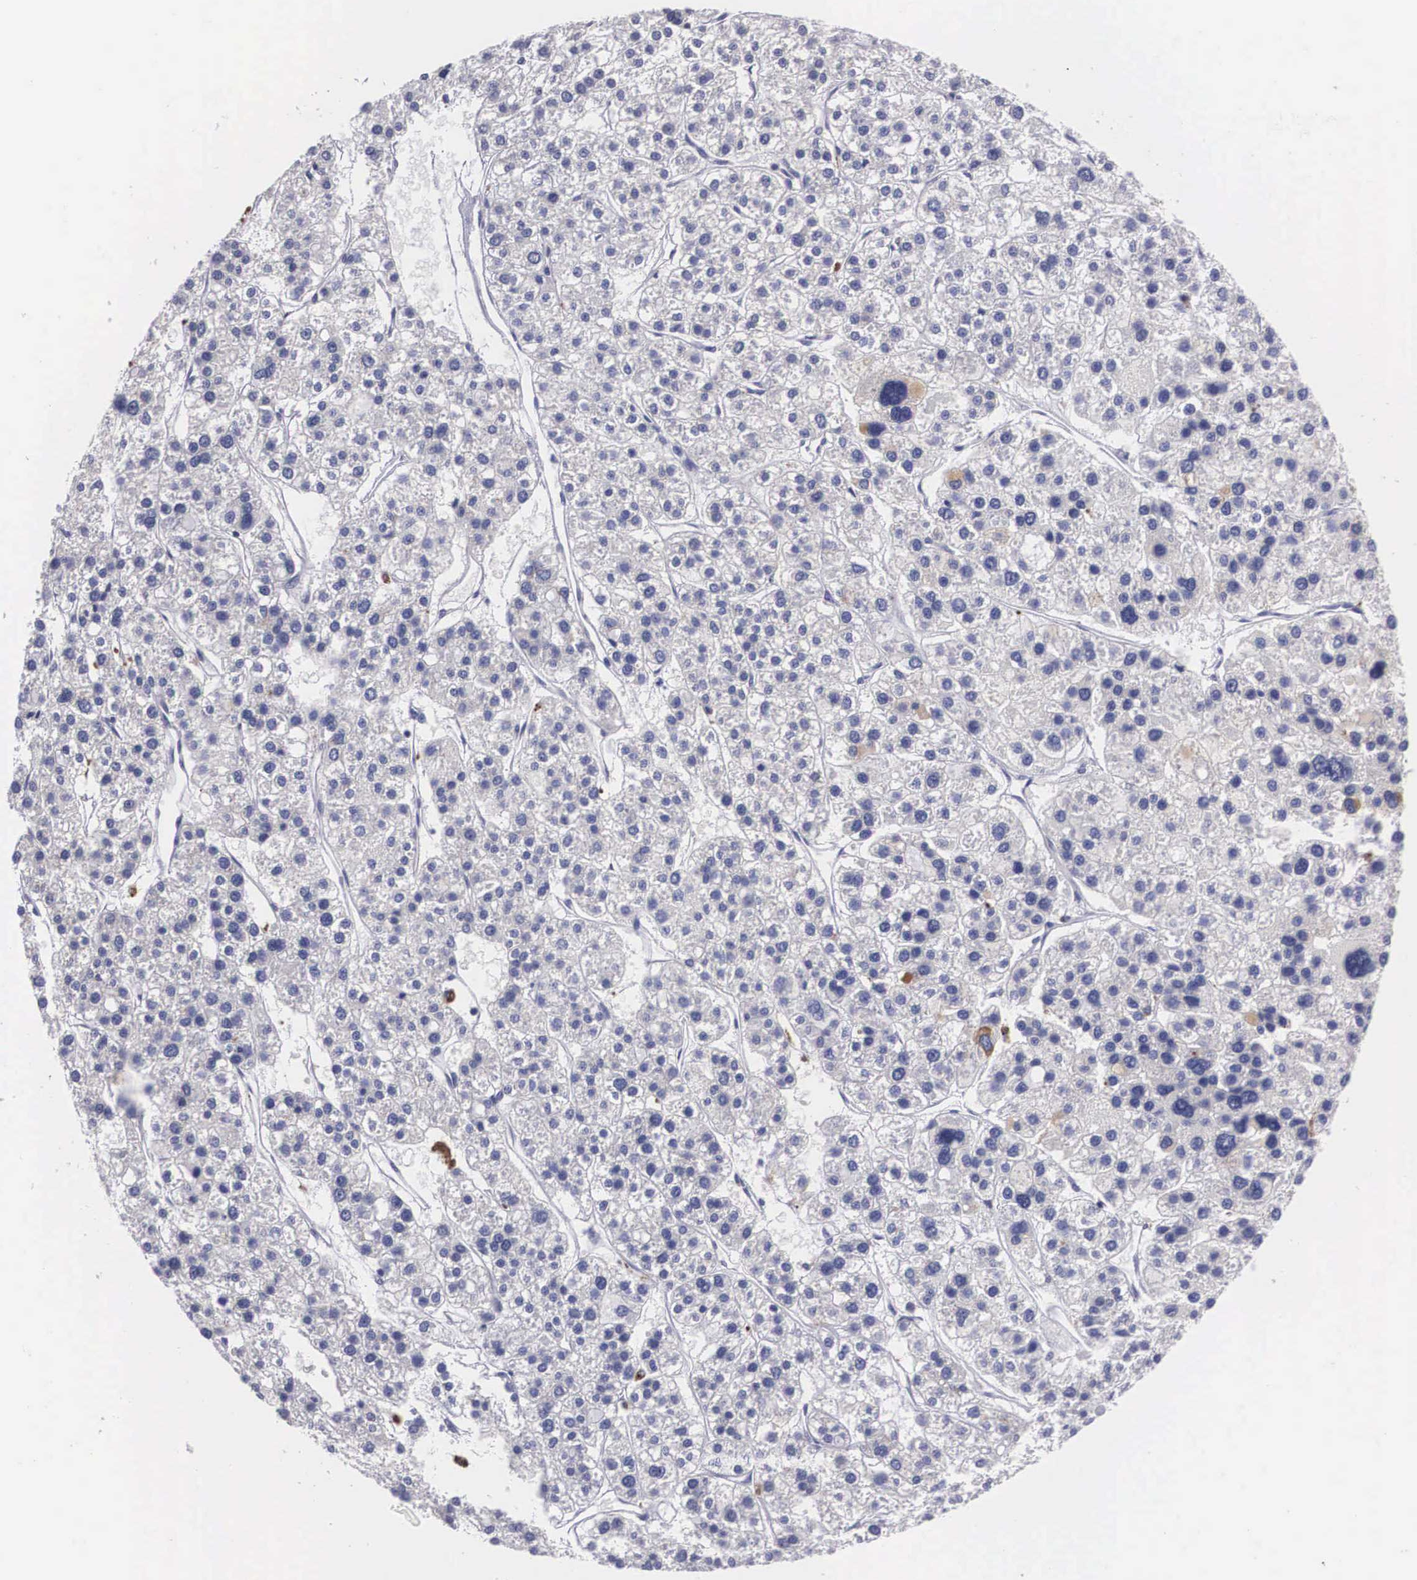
{"staining": {"intensity": "moderate", "quantity": "<25%", "location": "cytoplasmic/membranous"}, "tissue": "liver cancer", "cell_type": "Tumor cells", "image_type": "cancer", "snomed": [{"axis": "morphology", "description": "Carcinoma, Hepatocellular, NOS"}, {"axis": "topography", "description": "Liver"}], "caption": "Tumor cells reveal moderate cytoplasmic/membranous expression in about <25% of cells in hepatocellular carcinoma (liver).", "gene": "CRELD2", "patient": {"sex": "female", "age": 85}}